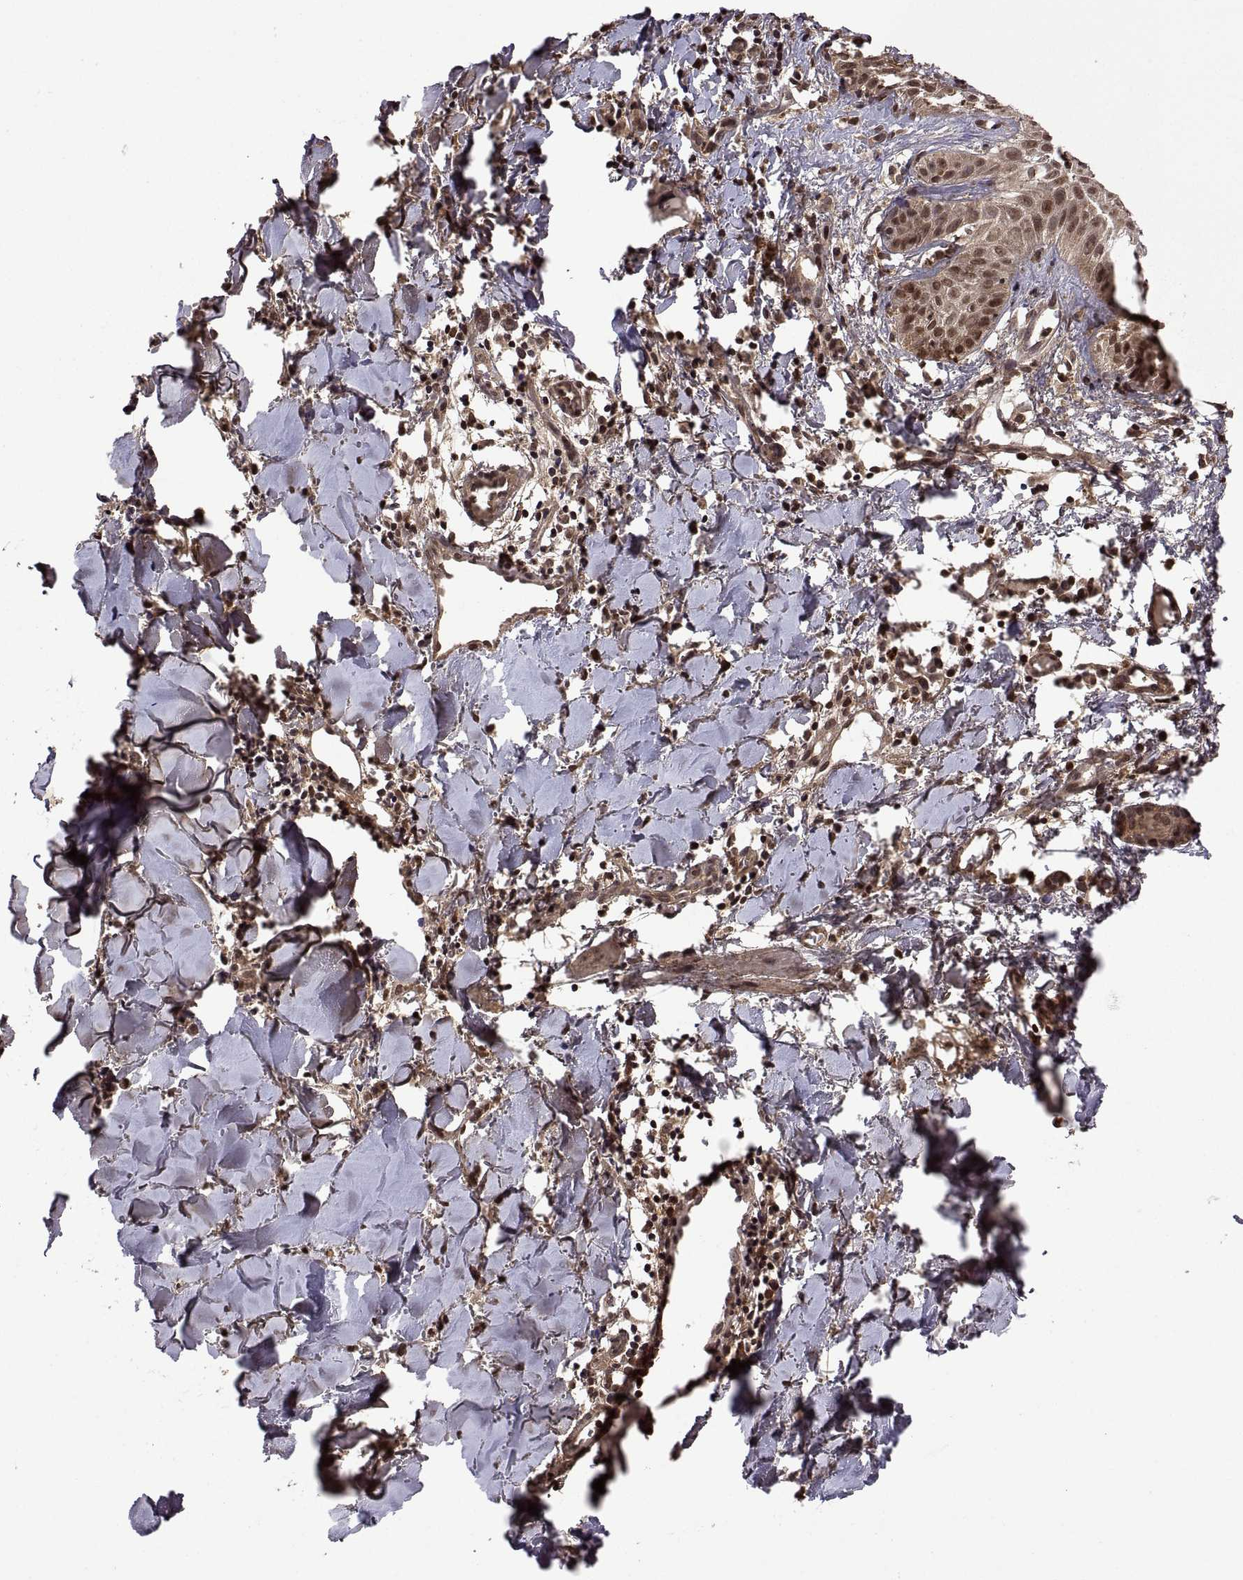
{"staining": {"intensity": "moderate", "quantity": "25%-75%", "location": "cytoplasmic/membranous,nuclear"}, "tissue": "melanoma", "cell_type": "Tumor cells", "image_type": "cancer", "snomed": [{"axis": "morphology", "description": "Malignant melanoma, NOS"}, {"axis": "topography", "description": "Skin"}], "caption": "High-power microscopy captured an IHC histopathology image of malignant melanoma, revealing moderate cytoplasmic/membranous and nuclear staining in about 25%-75% of tumor cells.", "gene": "ZNRF2", "patient": {"sex": "male", "age": 51}}